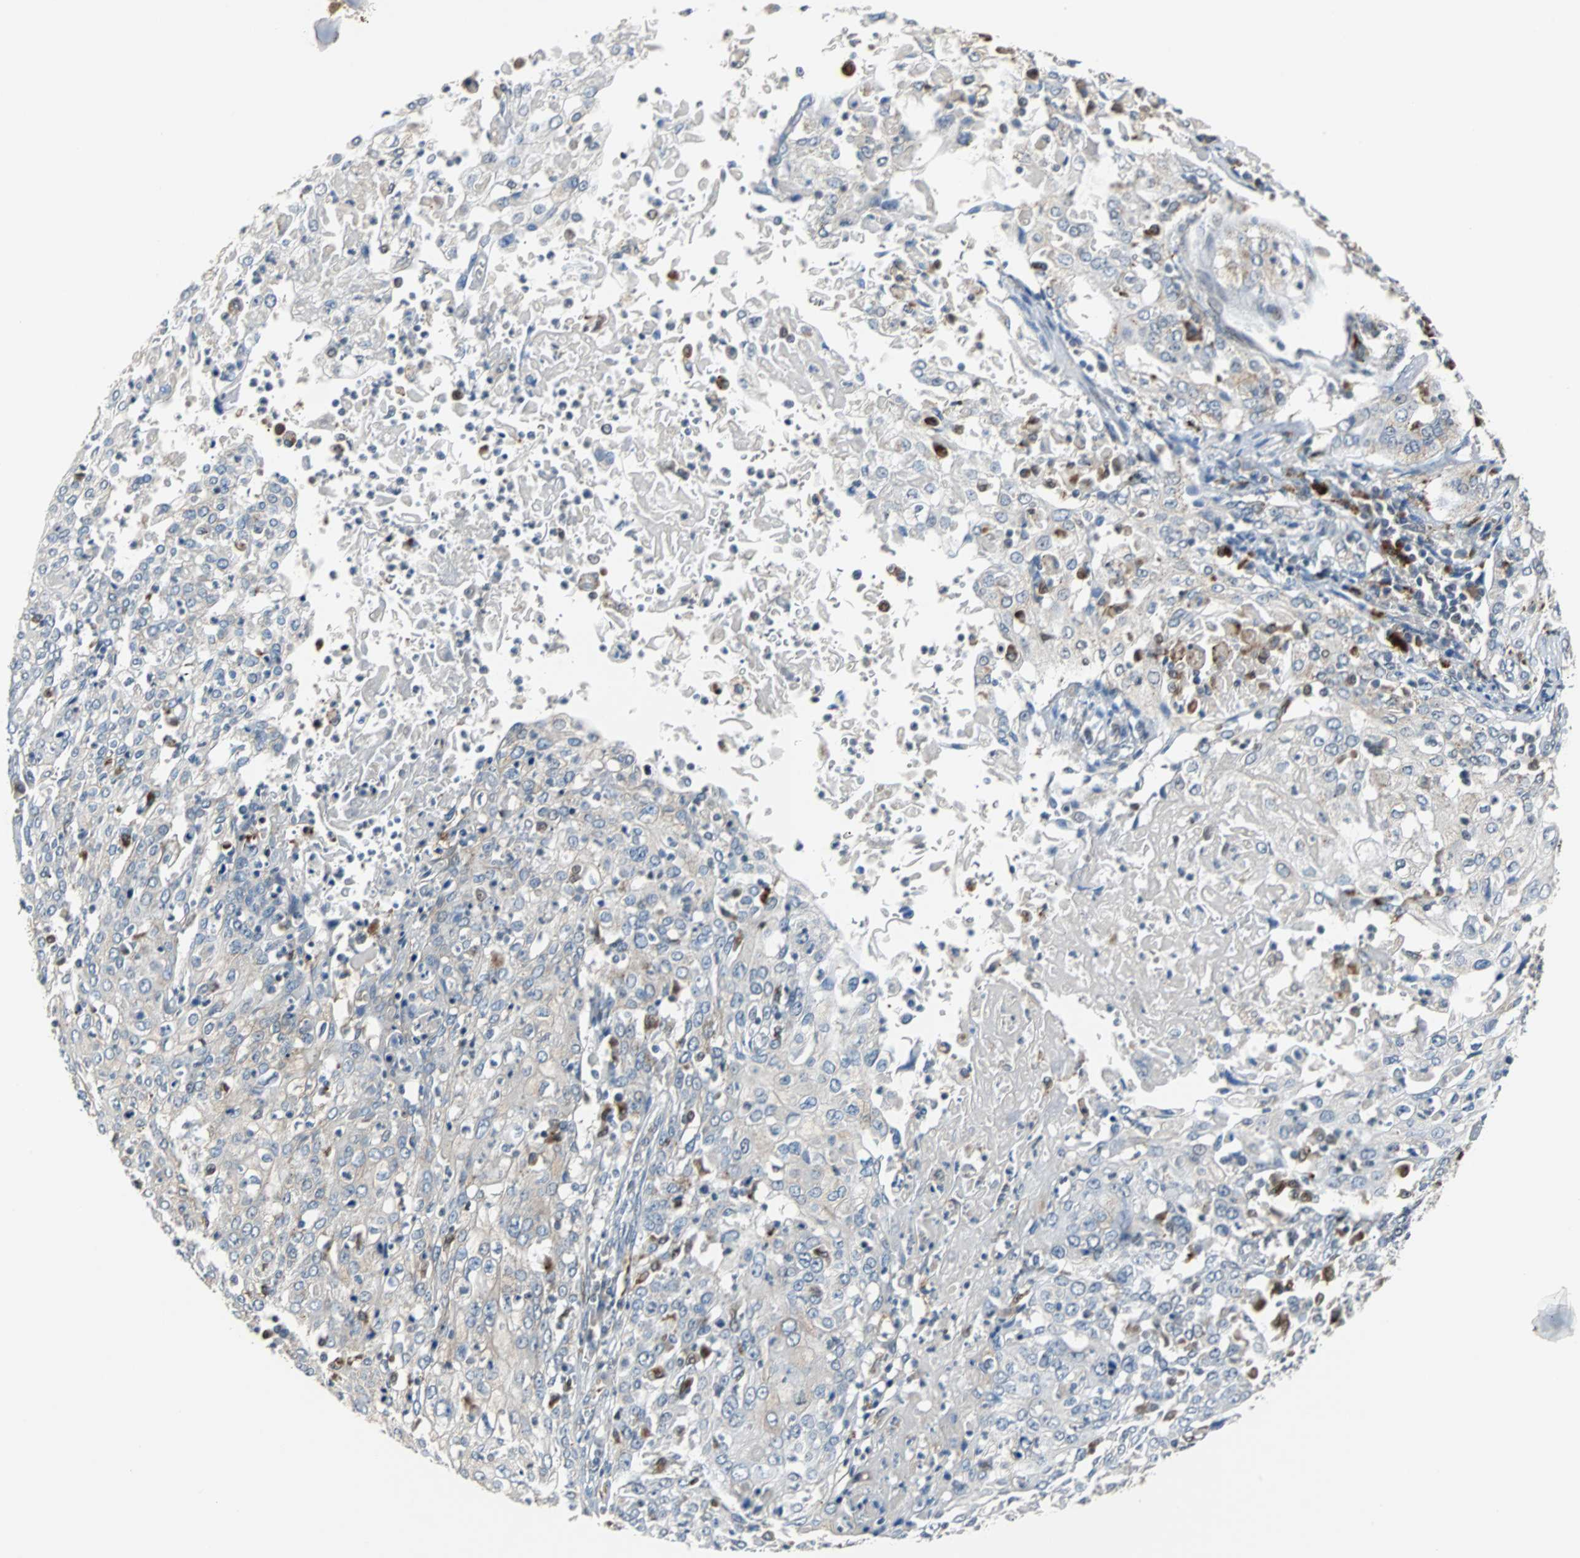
{"staining": {"intensity": "weak", "quantity": "<25%", "location": "cytoplasmic/membranous"}, "tissue": "cervical cancer", "cell_type": "Tumor cells", "image_type": "cancer", "snomed": [{"axis": "morphology", "description": "Squamous cell carcinoma, NOS"}, {"axis": "topography", "description": "Cervix"}], "caption": "The histopathology image displays no significant staining in tumor cells of cervical cancer (squamous cell carcinoma).", "gene": "HLX", "patient": {"sex": "female", "age": 39}}